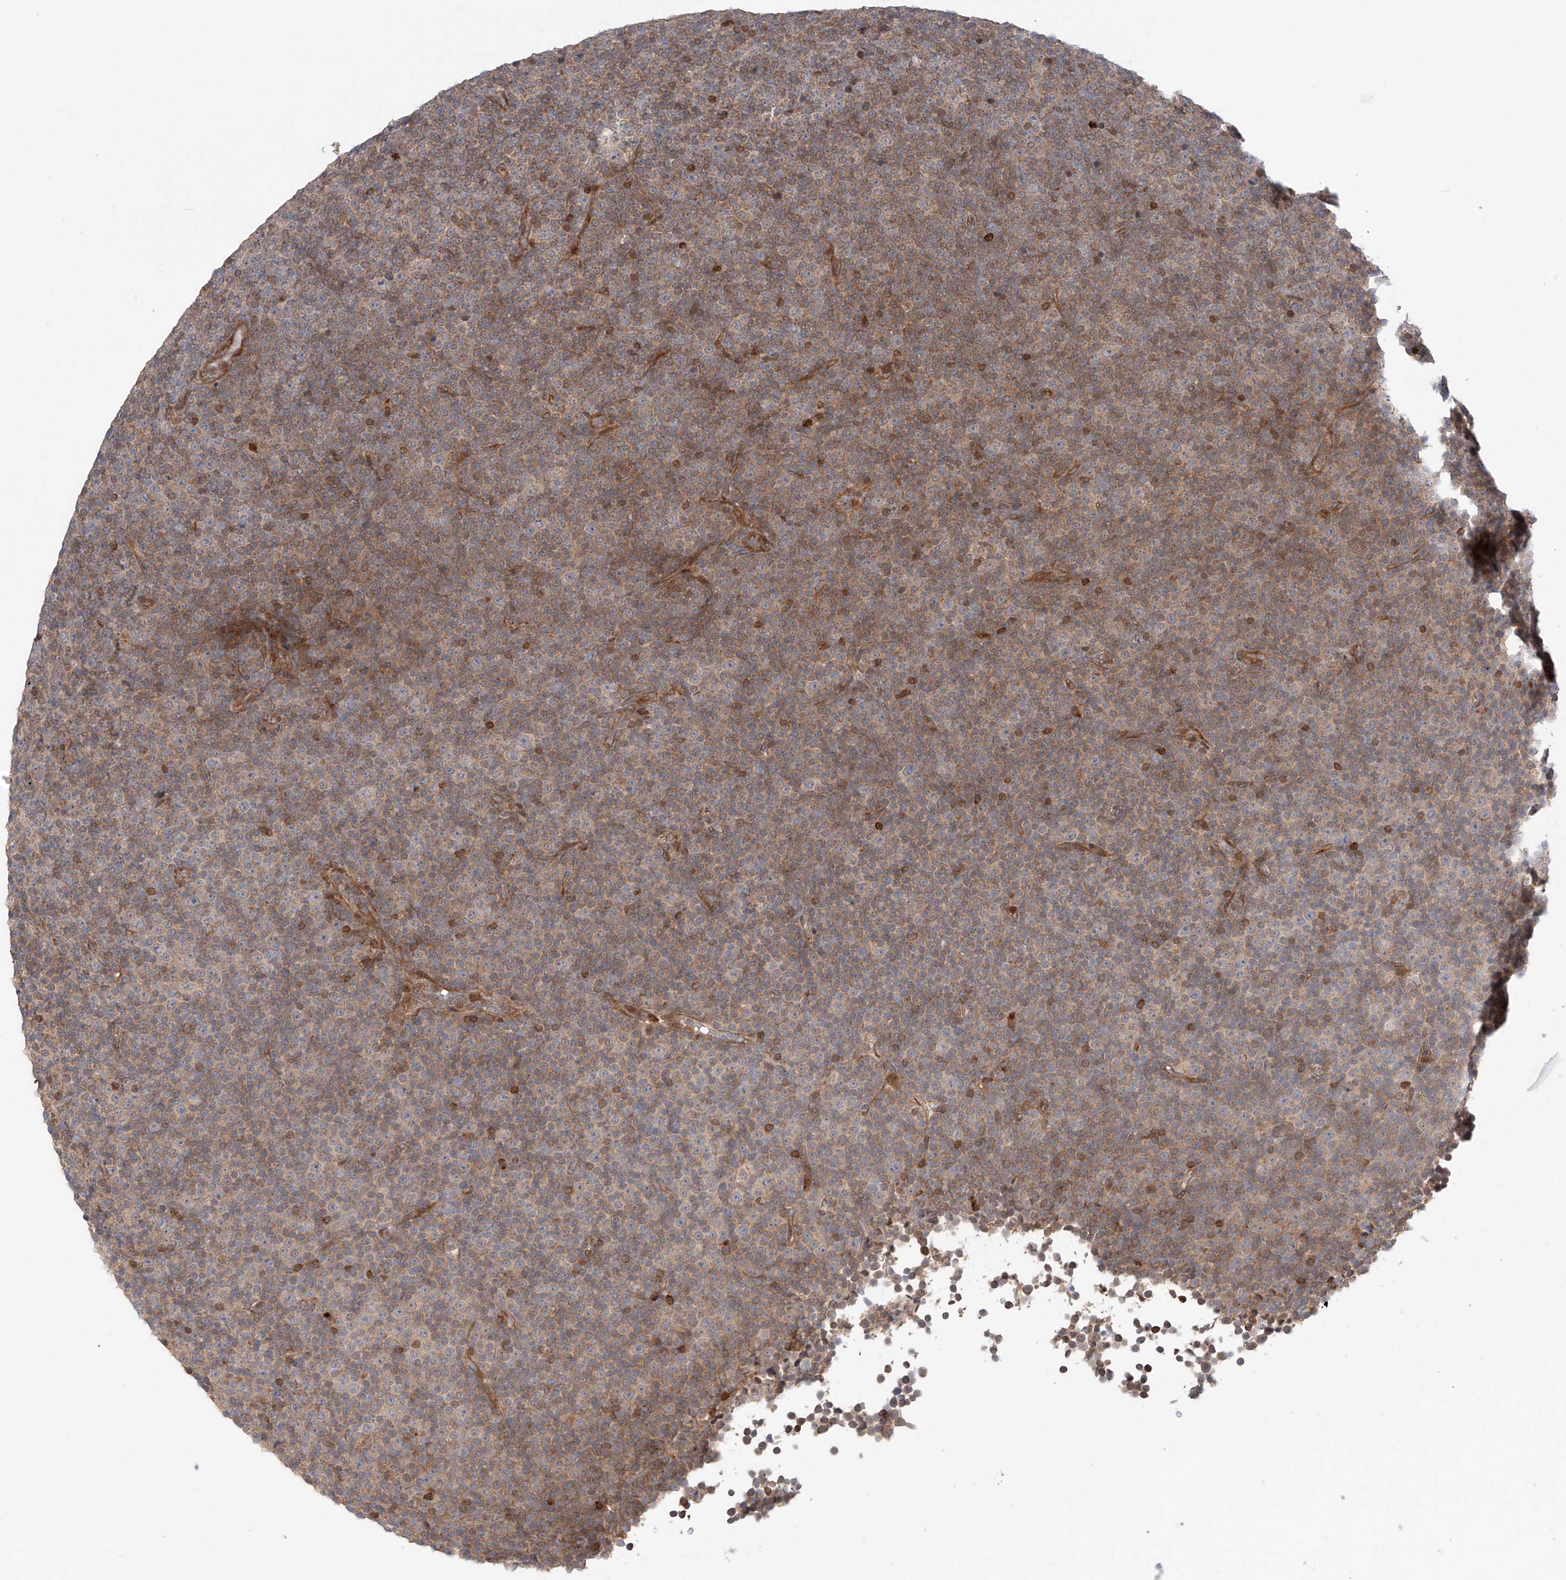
{"staining": {"intensity": "weak", "quantity": "25%-75%", "location": "cytoplasmic/membranous"}, "tissue": "lymphoma", "cell_type": "Tumor cells", "image_type": "cancer", "snomed": [{"axis": "morphology", "description": "Malignant lymphoma, non-Hodgkin's type, Low grade"}, {"axis": "topography", "description": "Lymph node"}], "caption": "Protein expression analysis of human malignant lymphoma, non-Hodgkin's type (low-grade) reveals weak cytoplasmic/membranous staining in about 25%-75% of tumor cells.", "gene": "IGSF22", "patient": {"sex": "female", "age": 67}}